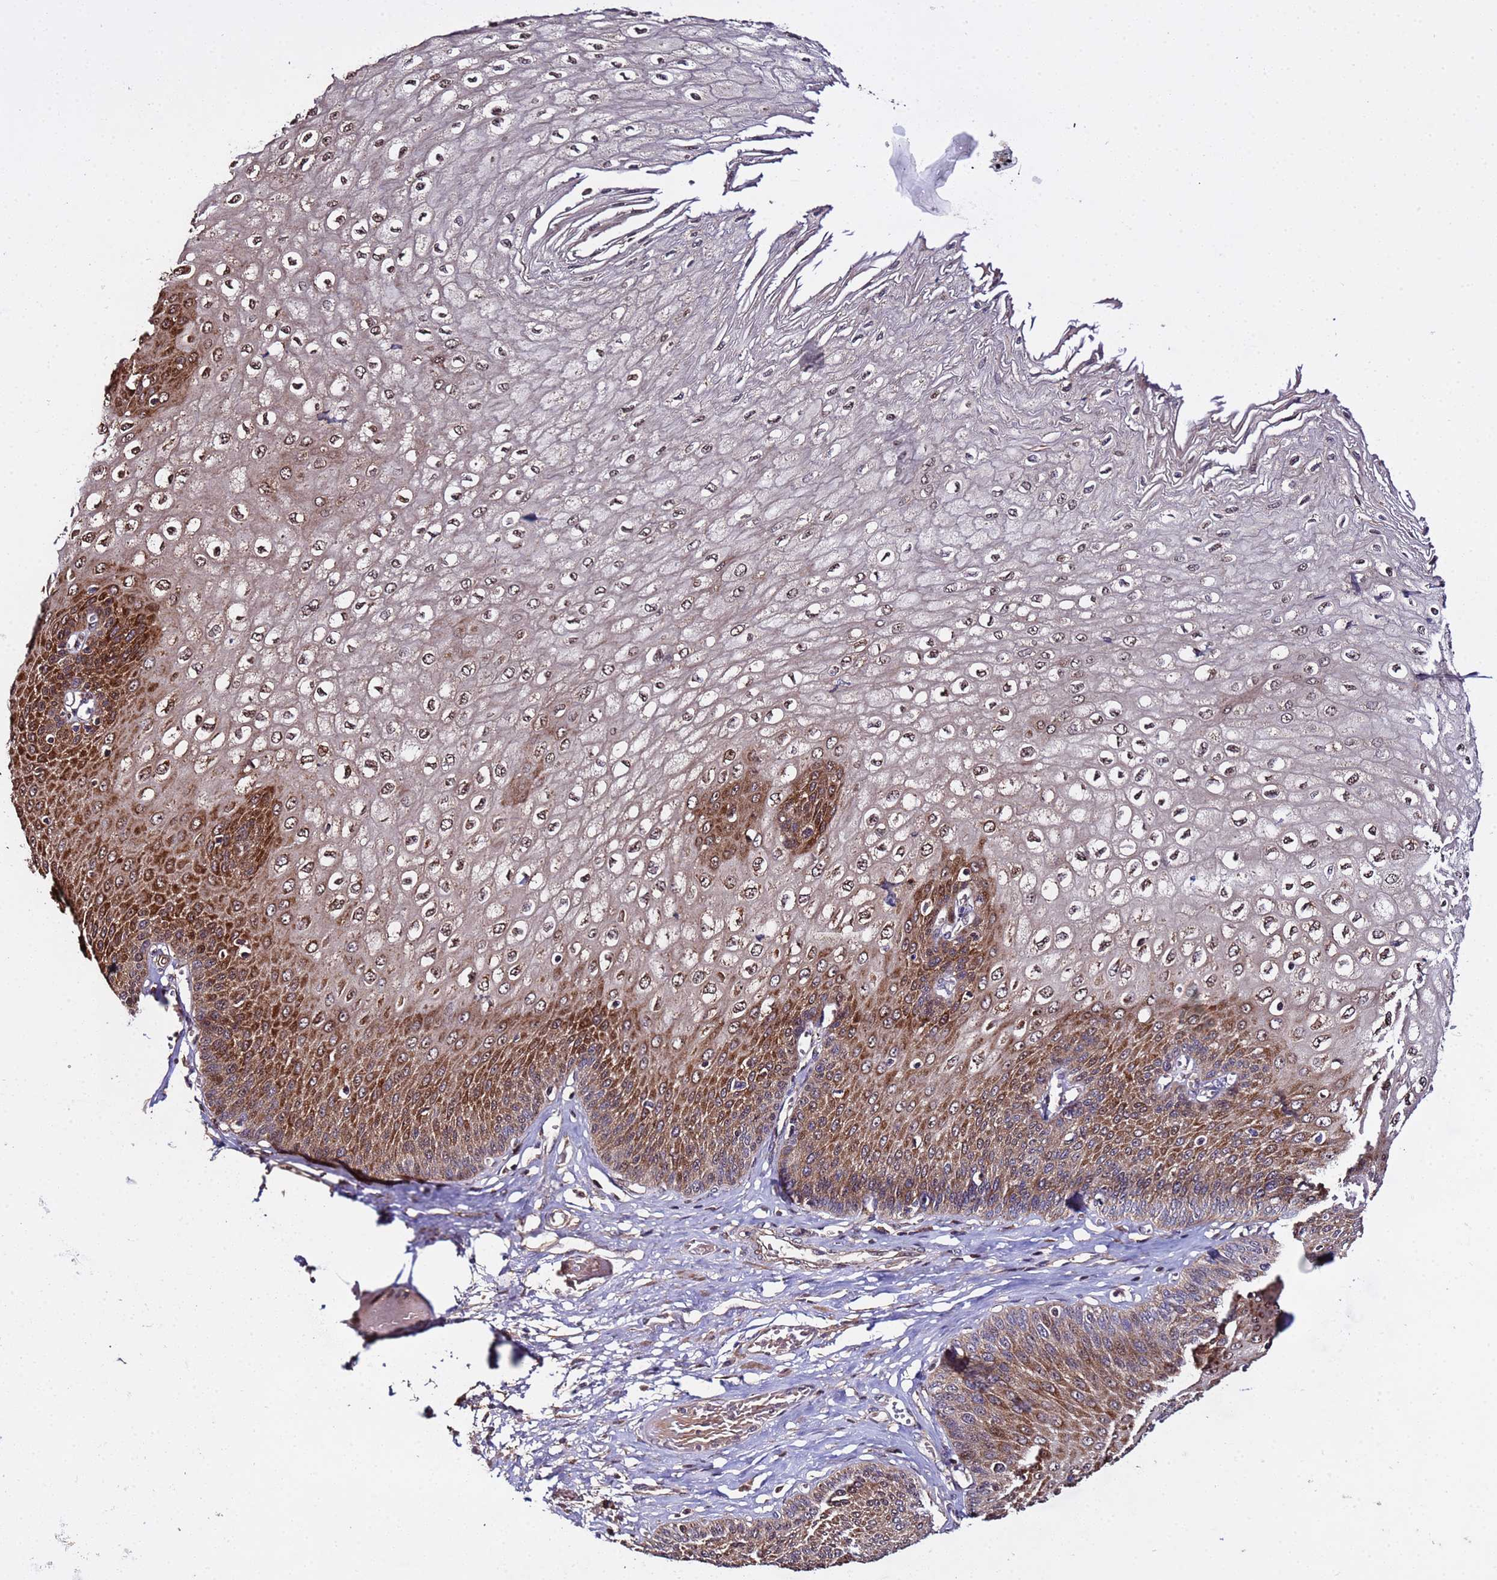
{"staining": {"intensity": "strong", "quantity": "25%-75%", "location": "cytoplasmic/membranous,nuclear"}, "tissue": "esophagus", "cell_type": "Squamous epithelial cells", "image_type": "normal", "snomed": [{"axis": "morphology", "description": "Normal tissue, NOS"}, {"axis": "topography", "description": "Esophagus"}], "caption": "Immunohistochemistry micrograph of unremarkable esophagus stained for a protein (brown), which shows high levels of strong cytoplasmic/membranous,nuclear expression in about 25%-75% of squamous epithelial cells.", "gene": "WNK4", "patient": {"sex": "male", "age": 60}}